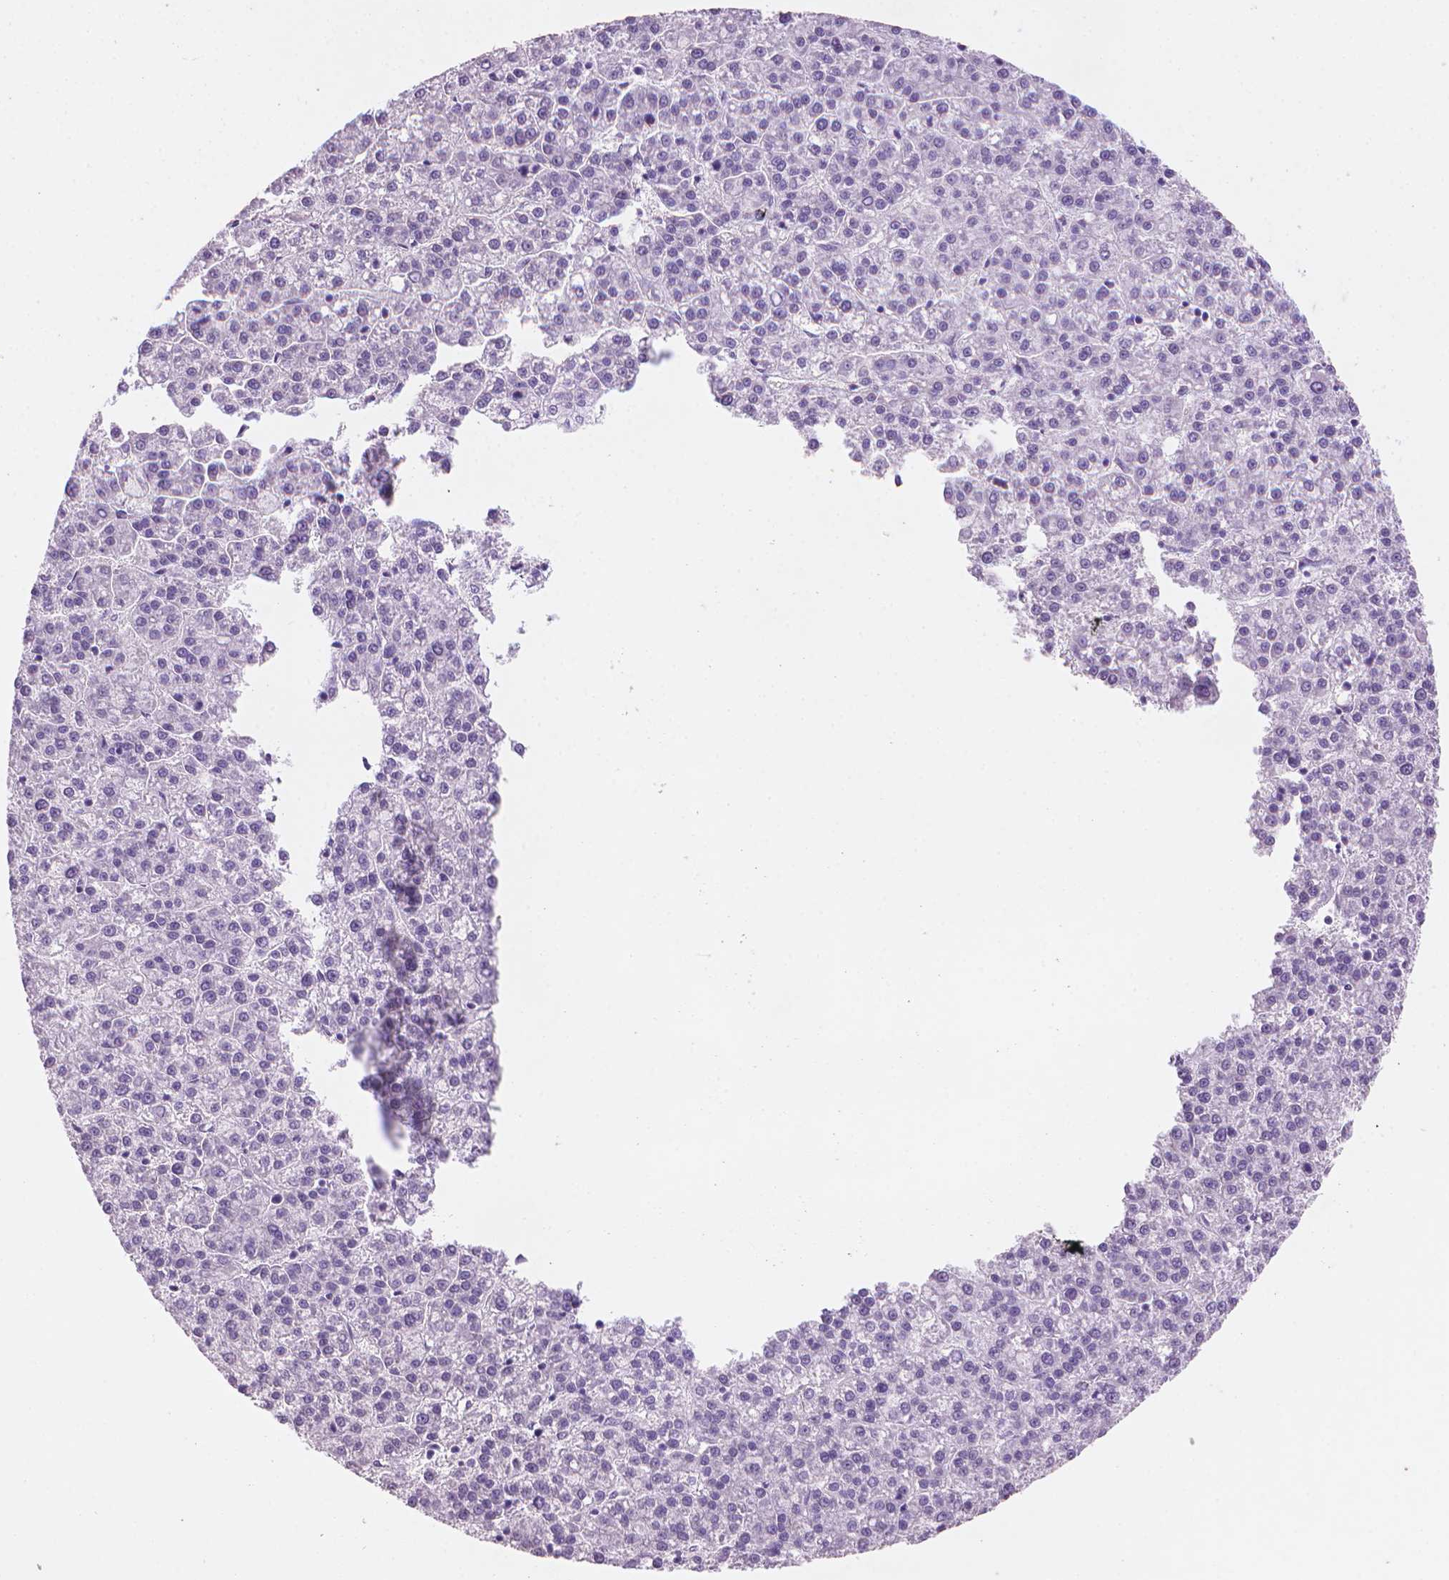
{"staining": {"intensity": "negative", "quantity": "none", "location": "none"}, "tissue": "liver cancer", "cell_type": "Tumor cells", "image_type": "cancer", "snomed": [{"axis": "morphology", "description": "Carcinoma, Hepatocellular, NOS"}, {"axis": "topography", "description": "Liver"}], "caption": "Immunohistochemical staining of human liver cancer demonstrates no significant expression in tumor cells.", "gene": "MUC1", "patient": {"sex": "female", "age": 58}}